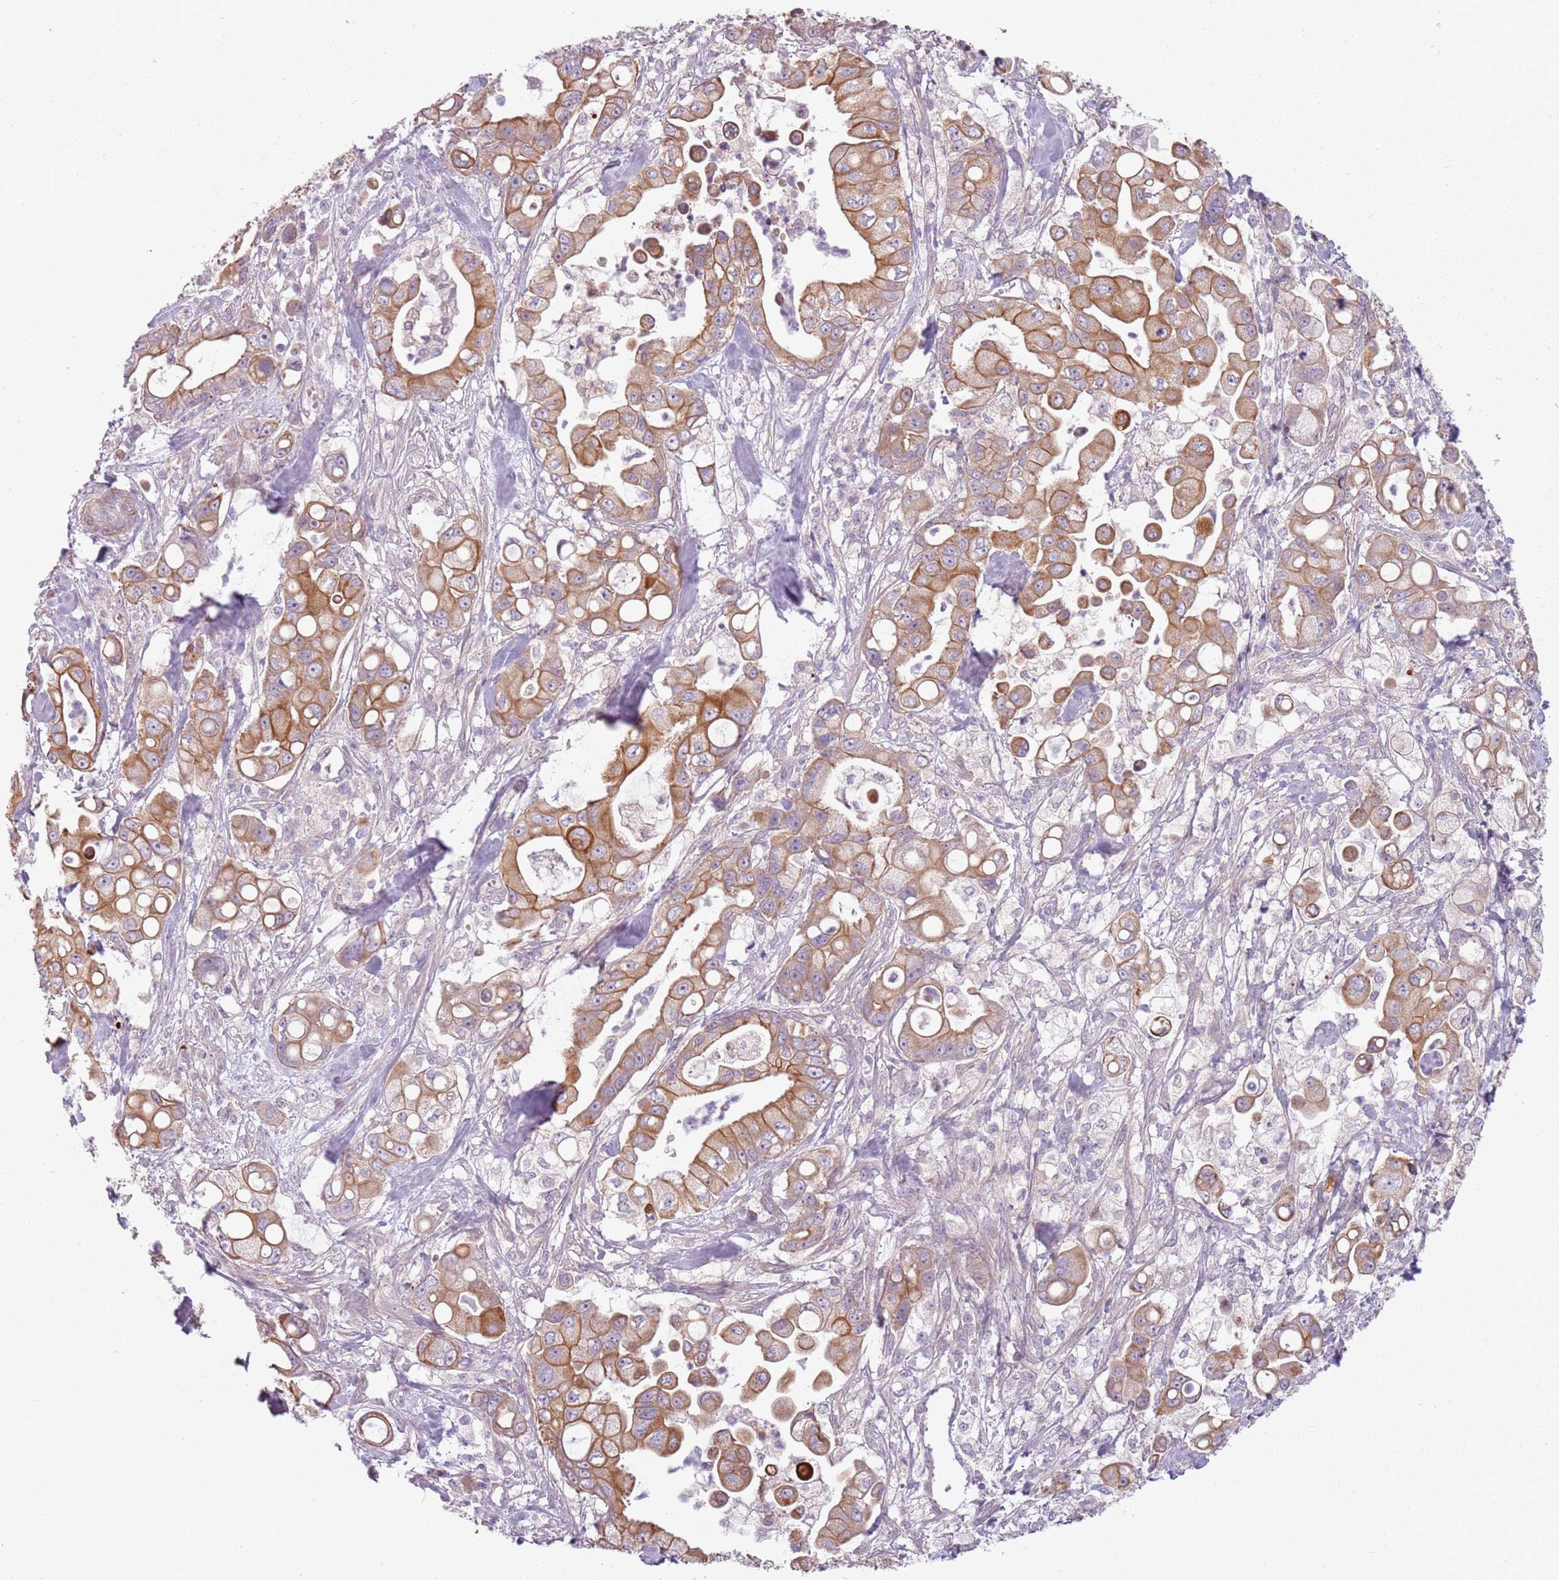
{"staining": {"intensity": "moderate", "quantity": ">75%", "location": "cytoplasmic/membranous"}, "tissue": "pancreatic cancer", "cell_type": "Tumor cells", "image_type": "cancer", "snomed": [{"axis": "morphology", "description": "Adenocarcinoma, NOS"}, {"axis": "topography", "description": "Pancreas"}], "caption": "A high-resolution histopathology image shows immunohistochemistry staining of pancreatic cancer (adenocarcinoma), which demonstrates moderate cytoplasmic/membranous positivity in about >75% of tumor cells. The staining was performed using DAB (3,3'-diaminobenzidine) to visualize the protein expression in brown, while the nuclei were stained in blue with hematoxylin (Magnification: 20x).", "gene": "TLCD2", "patient": {"sex": "male", "age": 68}}